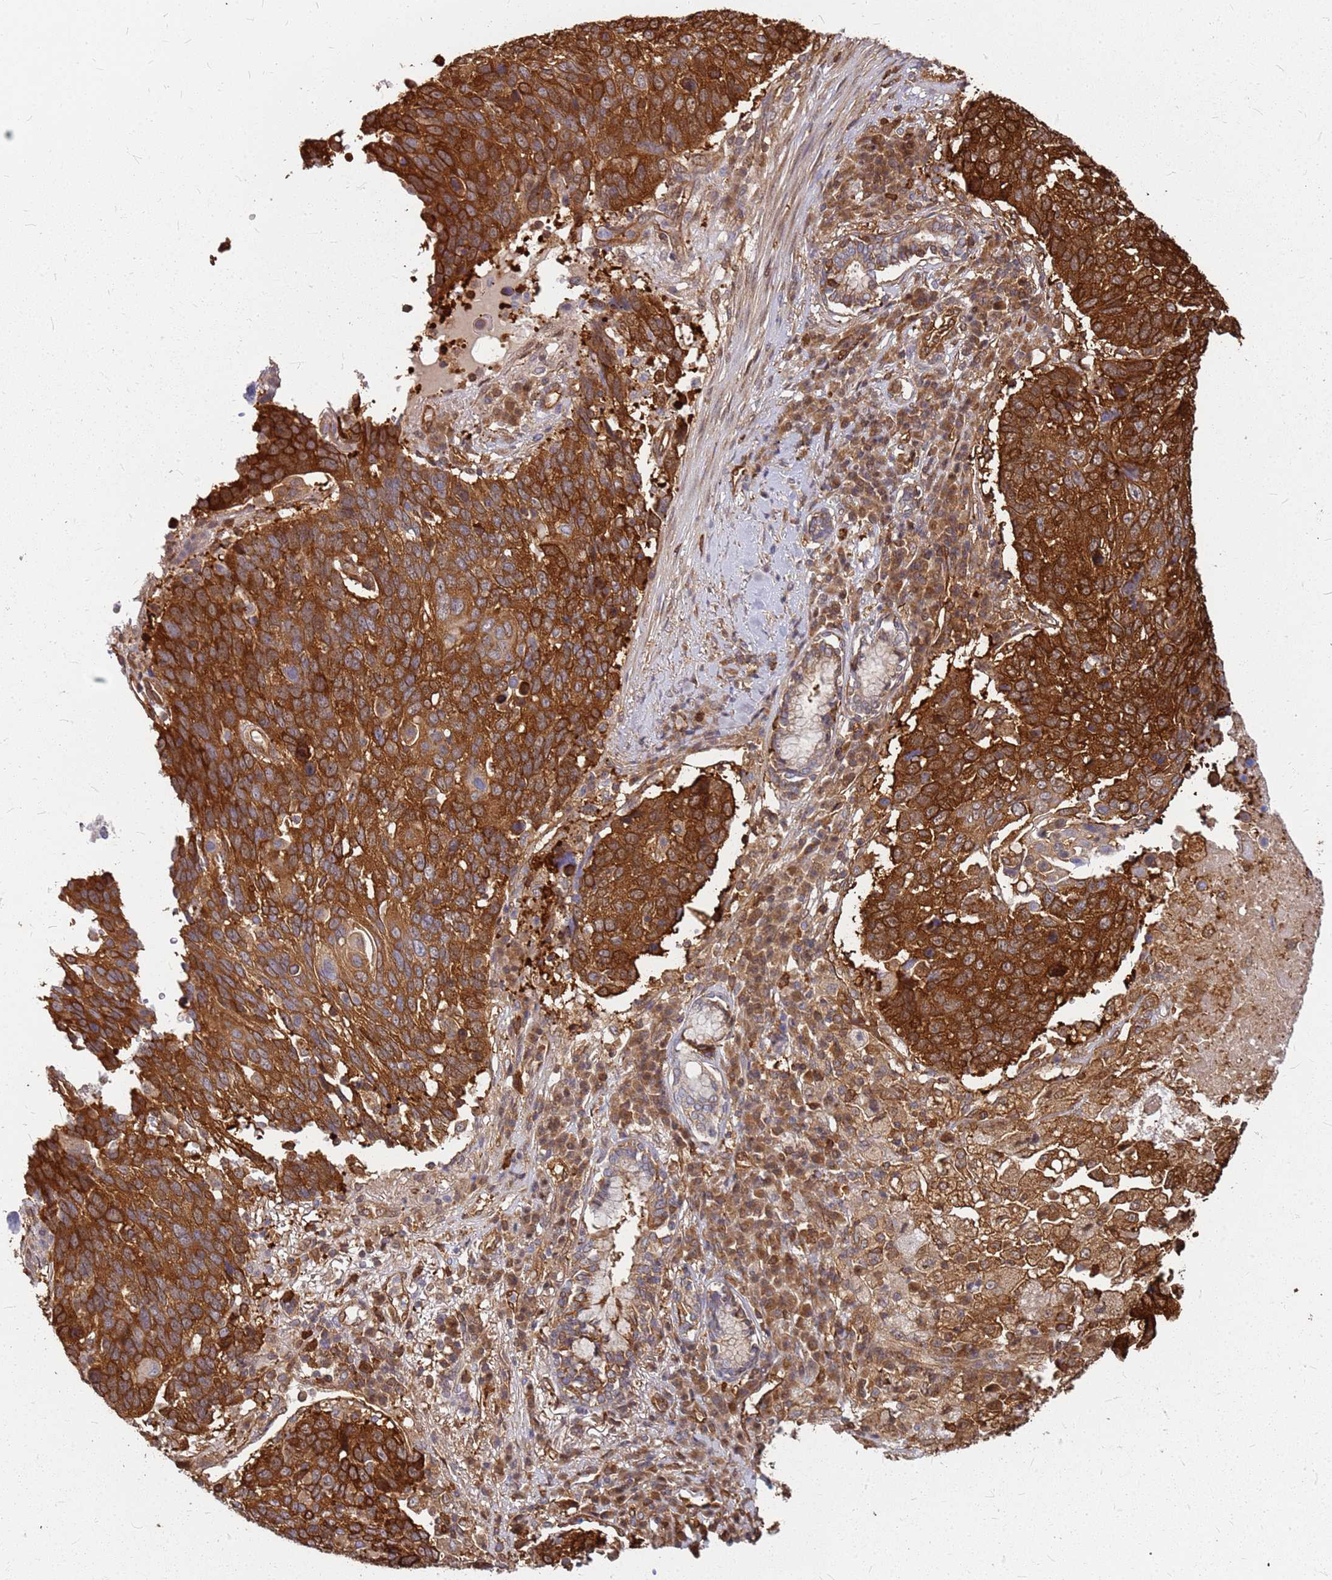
{"staining": {"intensity": "strong", "quantity": ">75%", "location": "cytoplasmic/membranous"}, "tissue": "lung cancer", "cell_type": "Tumor cells", "image_type": "cancer", "snomed": [{"axis": "morphology", "description": "Squamous cell carcinoma, NOS"}, {"axis": "topography", "description": "Lung"}], "caption": "Lung cancer stained with a protein marker reveals strong staining in tumor cells.", "gene": "HDX", "patient": {"sex": "male", "age": 66}}